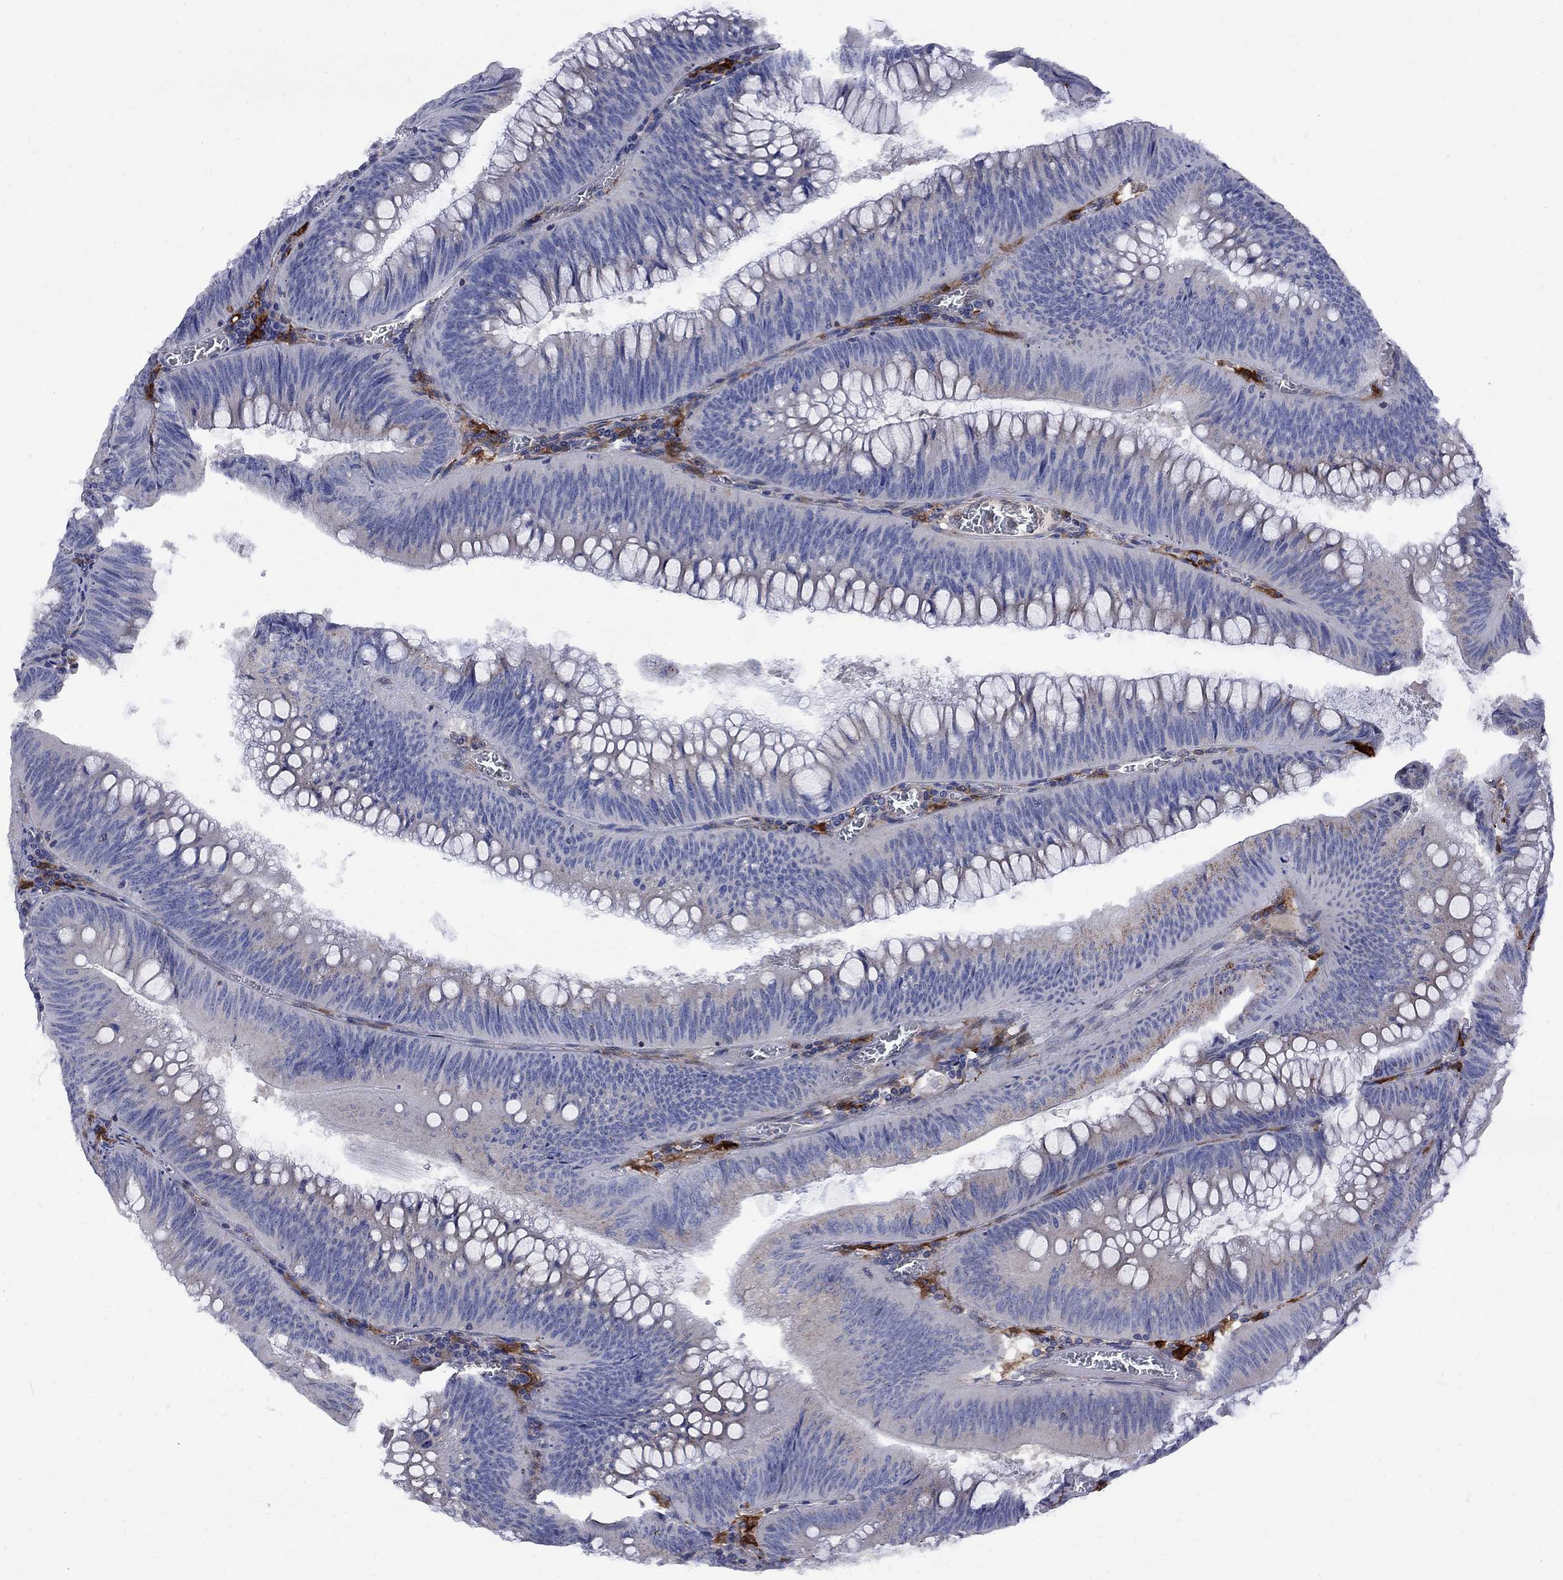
{"staining": {"intensity": "negative", "quantity": "none", "location": "none"}, "tissue": "colorectal cancer", "cell_type": "Tumor cells", "image_type": "cancer", "snomed": [{"axis": "morphology", "description": "Adenocarcinoma, NOS"}, {"axis": "topography", "description": "Rectum"}], "caption": "This photomicrograph is of adenocarcinoma (colorectal) stained with immunohistochemistry (IHC) to label a protein in brown with the nuclei are counter-stained blue. There is no positivity in tumor cells.", "gene": "MTHFR", "patient": {"sex": "female", "age": 72}}